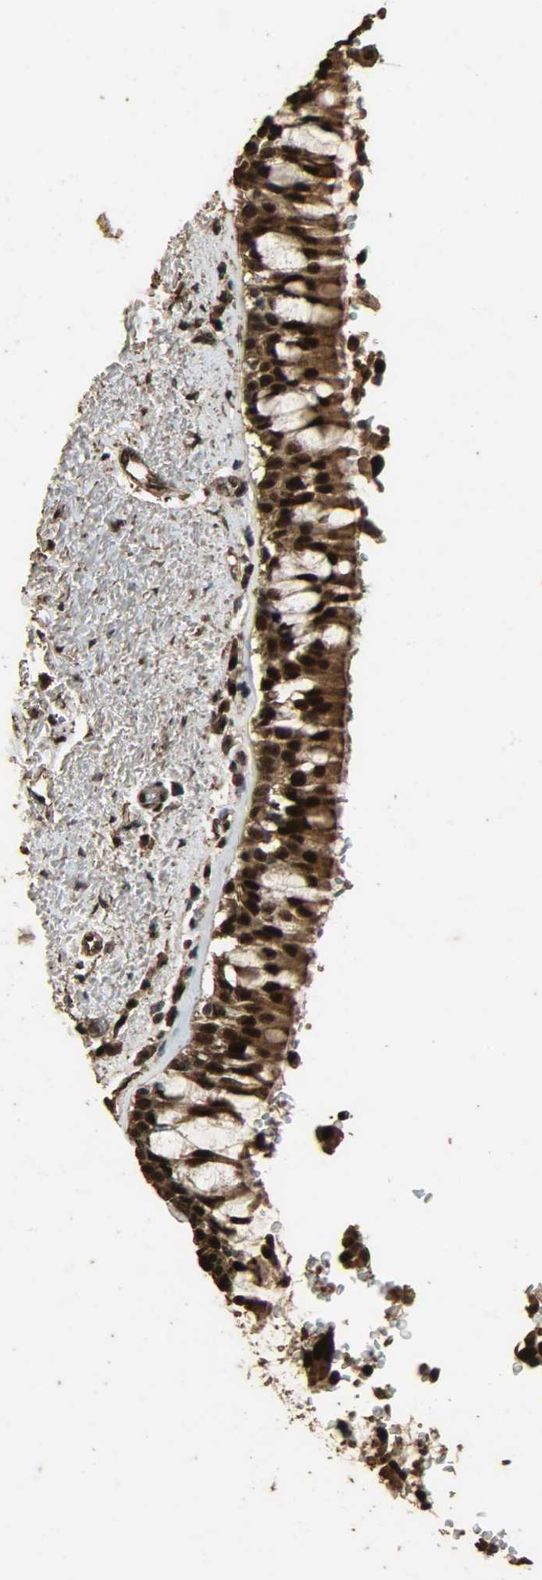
{"staining": {"intensity": "strong", "quantity": ">75%", "location": "cytoplasmic/membranous,nuclear"}, "tissue": "bronchus", "cell_type": "Respiratory epithelial cells", "image_type": "normal", "snomed": [{"axis": "morphology", "description": "Normal tissue, NOS"}, {"axis": "morphology", "description": "Adenocarcinoma, NOS"}, {"axis": "topography", "description": "Bronchus"}, {"axis": "topography", "description": "Lung"}], "caption": "A brown stain highlights strong cytoplasmic/membranous,nuclear positivity of a protein in respiratory epithelial cells of unremarkable human bronchus. Nuclei are stained in blue.", "gene": "CCNT2", "patient": {"sex": "male", "age": 71}}